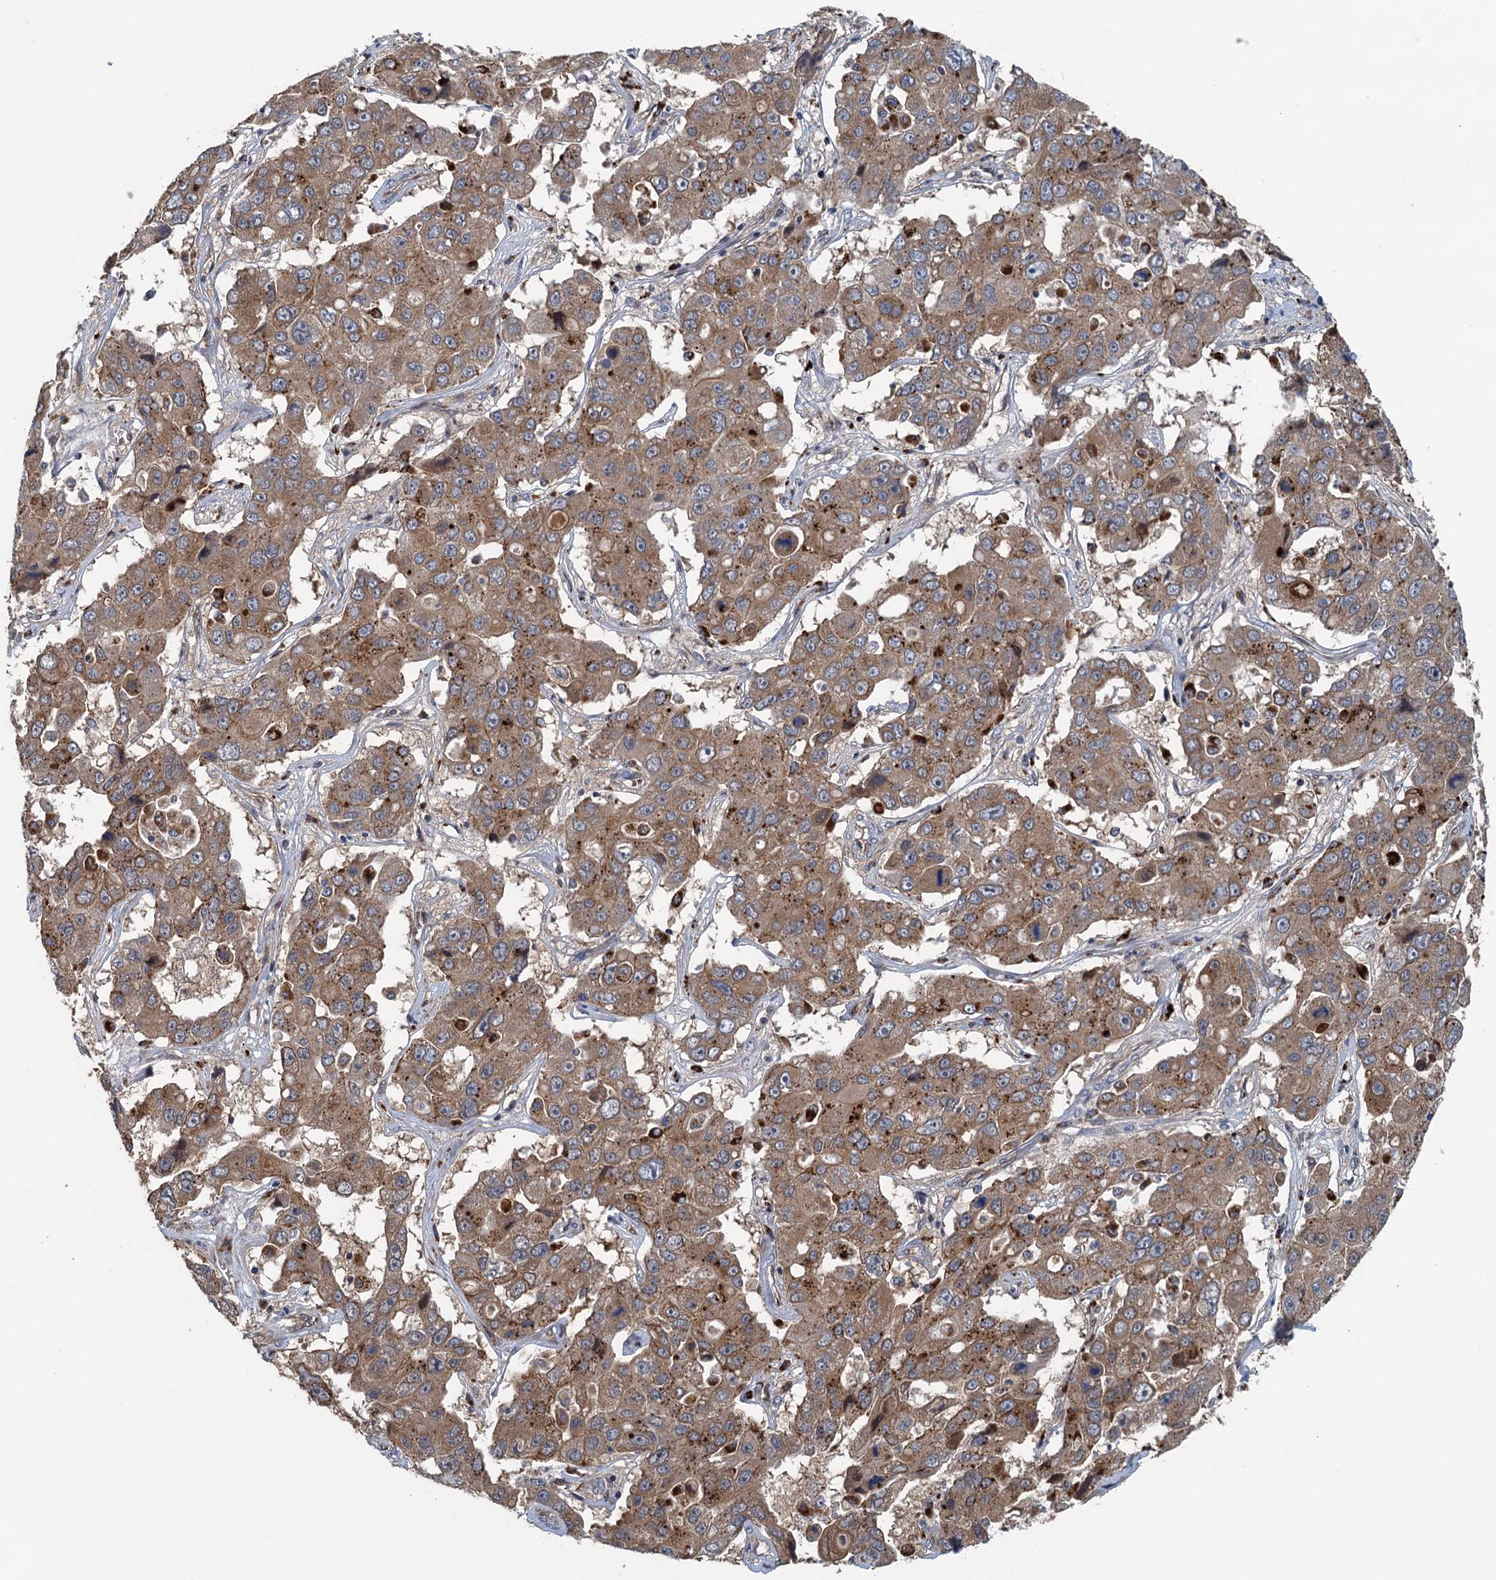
{"staining": {"intensity": "moderate", "quantity": ">75%", "location": "cytoplasmic/membranous"}, "tissue": "liver cancer", "cell_type": "Tumor cells", "image_type": "cancer", "snomed": [{"axis": "morphology", "description": "Cholangiocarcinoma"}, {"axis": "topography", "description": "Liver"}], "caption": "This histopathology image displays liver cholangiocarcinoma stained with immunohistochemistry to label a protein in brown. The cytoplasmic/membranous of tumor cells show moderate positivity for the protein. Nuclei are counter-stained blue.", "gene": "KBTBD8", "patient": {"sex": "male", "age": 67}}